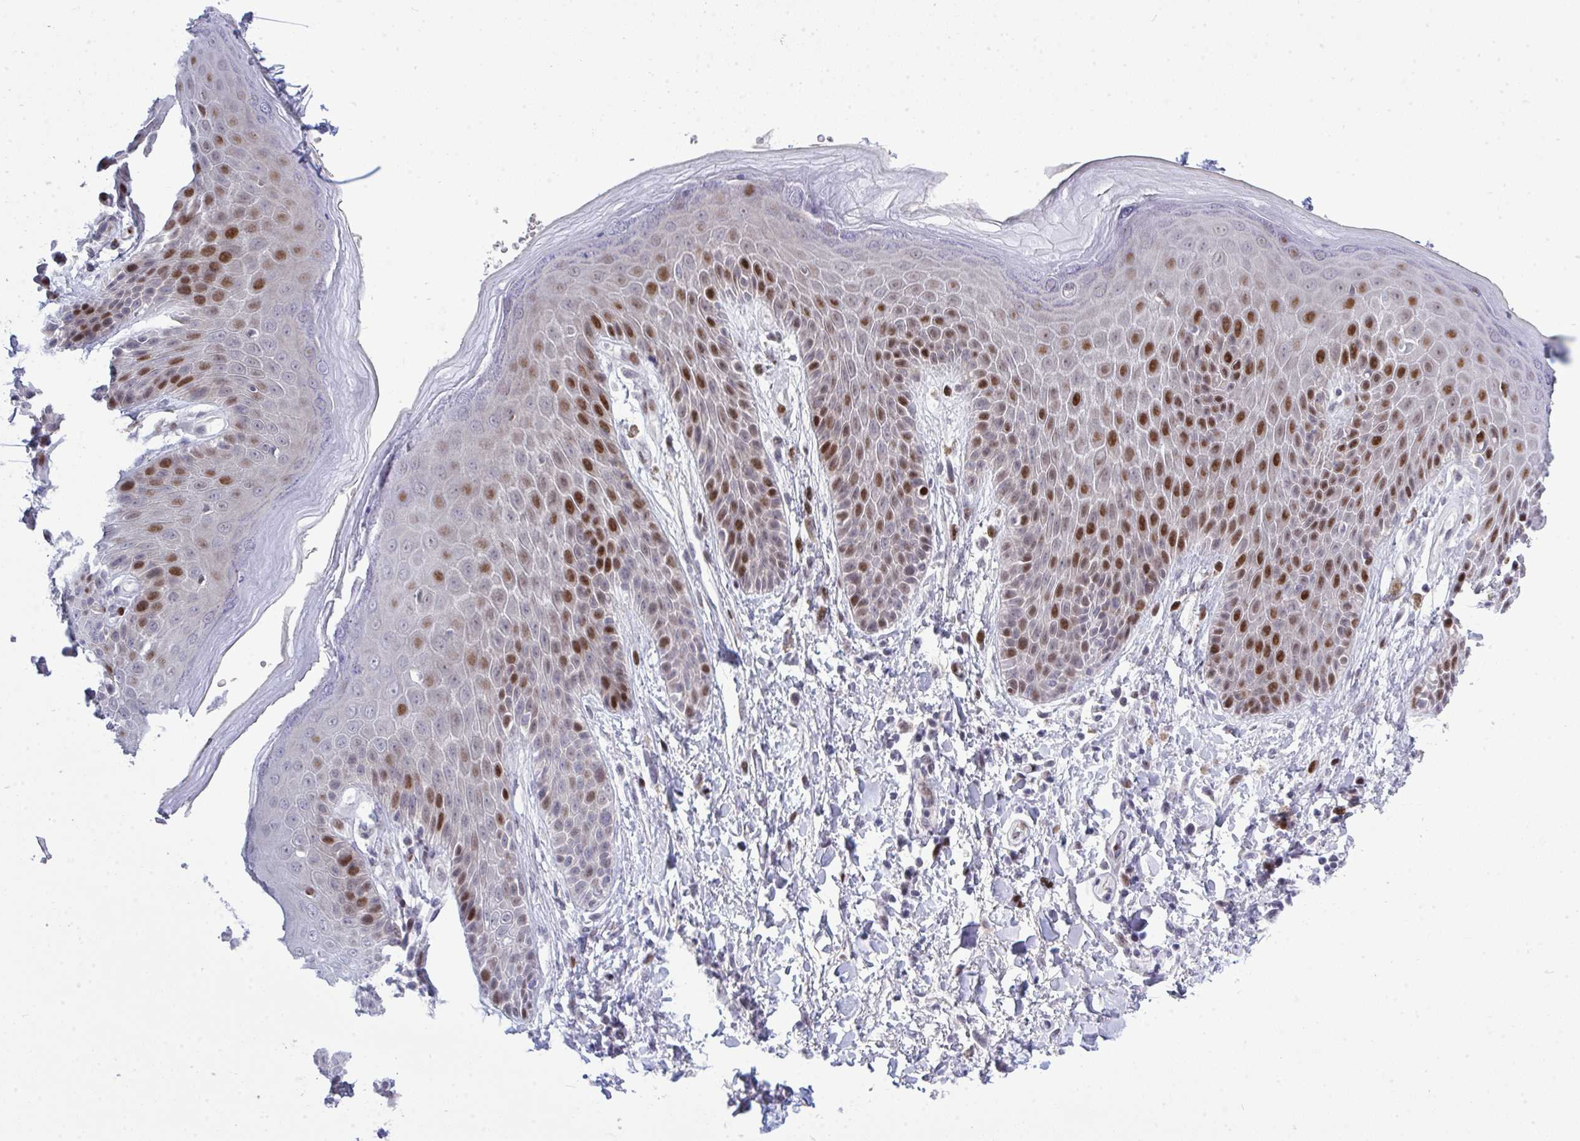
{"staining": {"intensity": "moderate", "quantity": "25%-75%", "location": "nuclear"}, "tissue": "skin", "cell_type": "Epidermal cells", "image_type": "normal", "snomed": [{"axis": "morphology", "description": "Normal tissue, NOS"}, {"axis": "topography", "description": "Anal"}, {"axis": "topography", "description": "Peripheral nerve tissue"}], "caption": "Brown immunohistochemical staining in benign skin shows moderate nuclear positivity in about 25%-75% of epidermal cells.", "gene": "TAB1", "patient": {"sex": "male", "age": 51}}